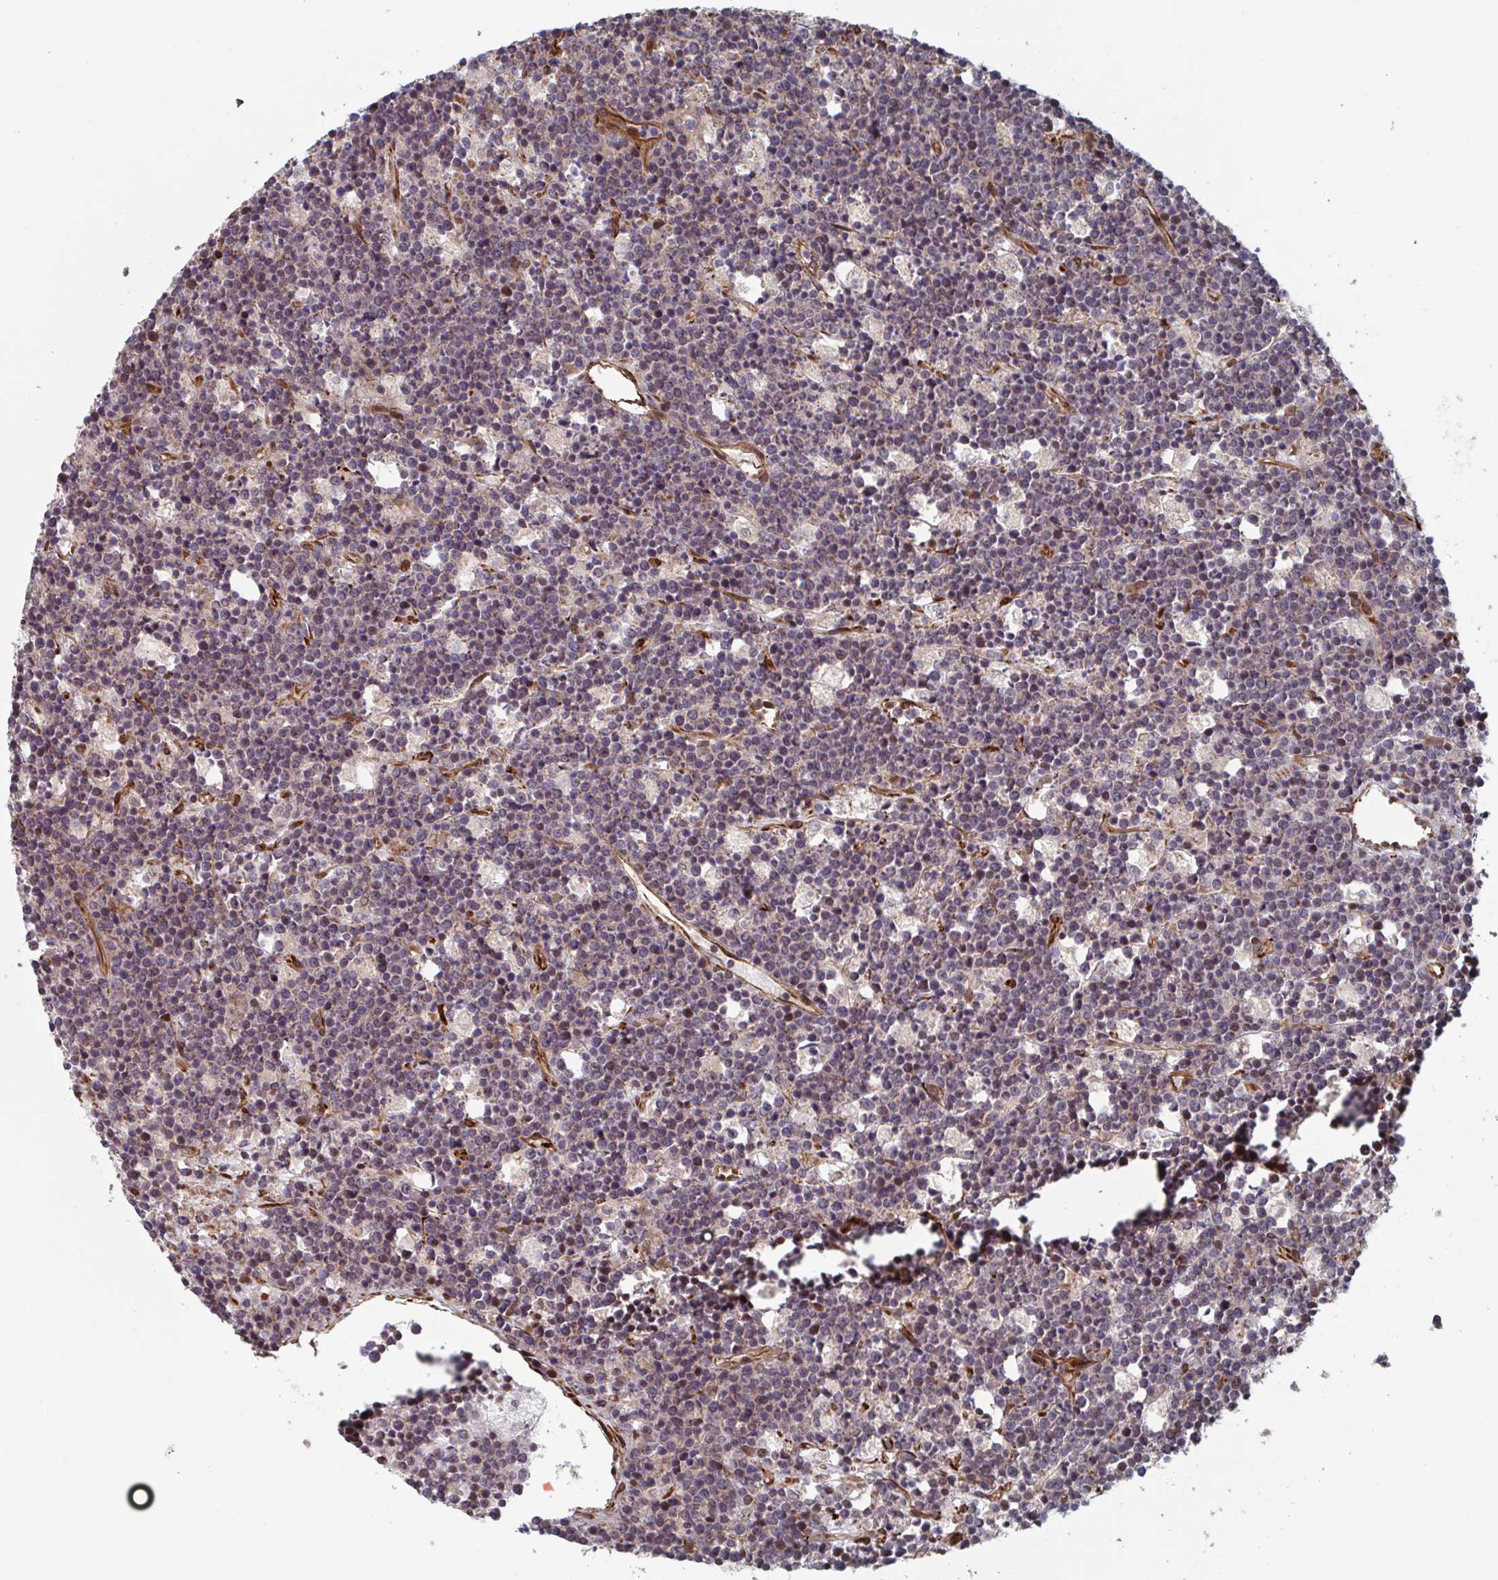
{"staining": {"intensity": "negative", "quantity": "none", "location": "none"}, "tissue": "lymphoma", "cell_type": "Tumor cells", "image_type": "cancer", "snomed": [{"axis": "morphology", "description": "Malignant lymphoma, non-Hodgkin's type, High grade"}, {"axis": "topography", "description": "Ovary"}], "caption": "Protein analysis of lymphoma shows no significant staining in tumor cells. The staining was performed using DAB (3,3'-diaminobenzidine) to visualize the protein expression in brown, while the nuclei were stained in blue with hematoxylin (Magnification: 20x).", "gene": "DVL3", "patient": {"sex": "female", "age": 56}}